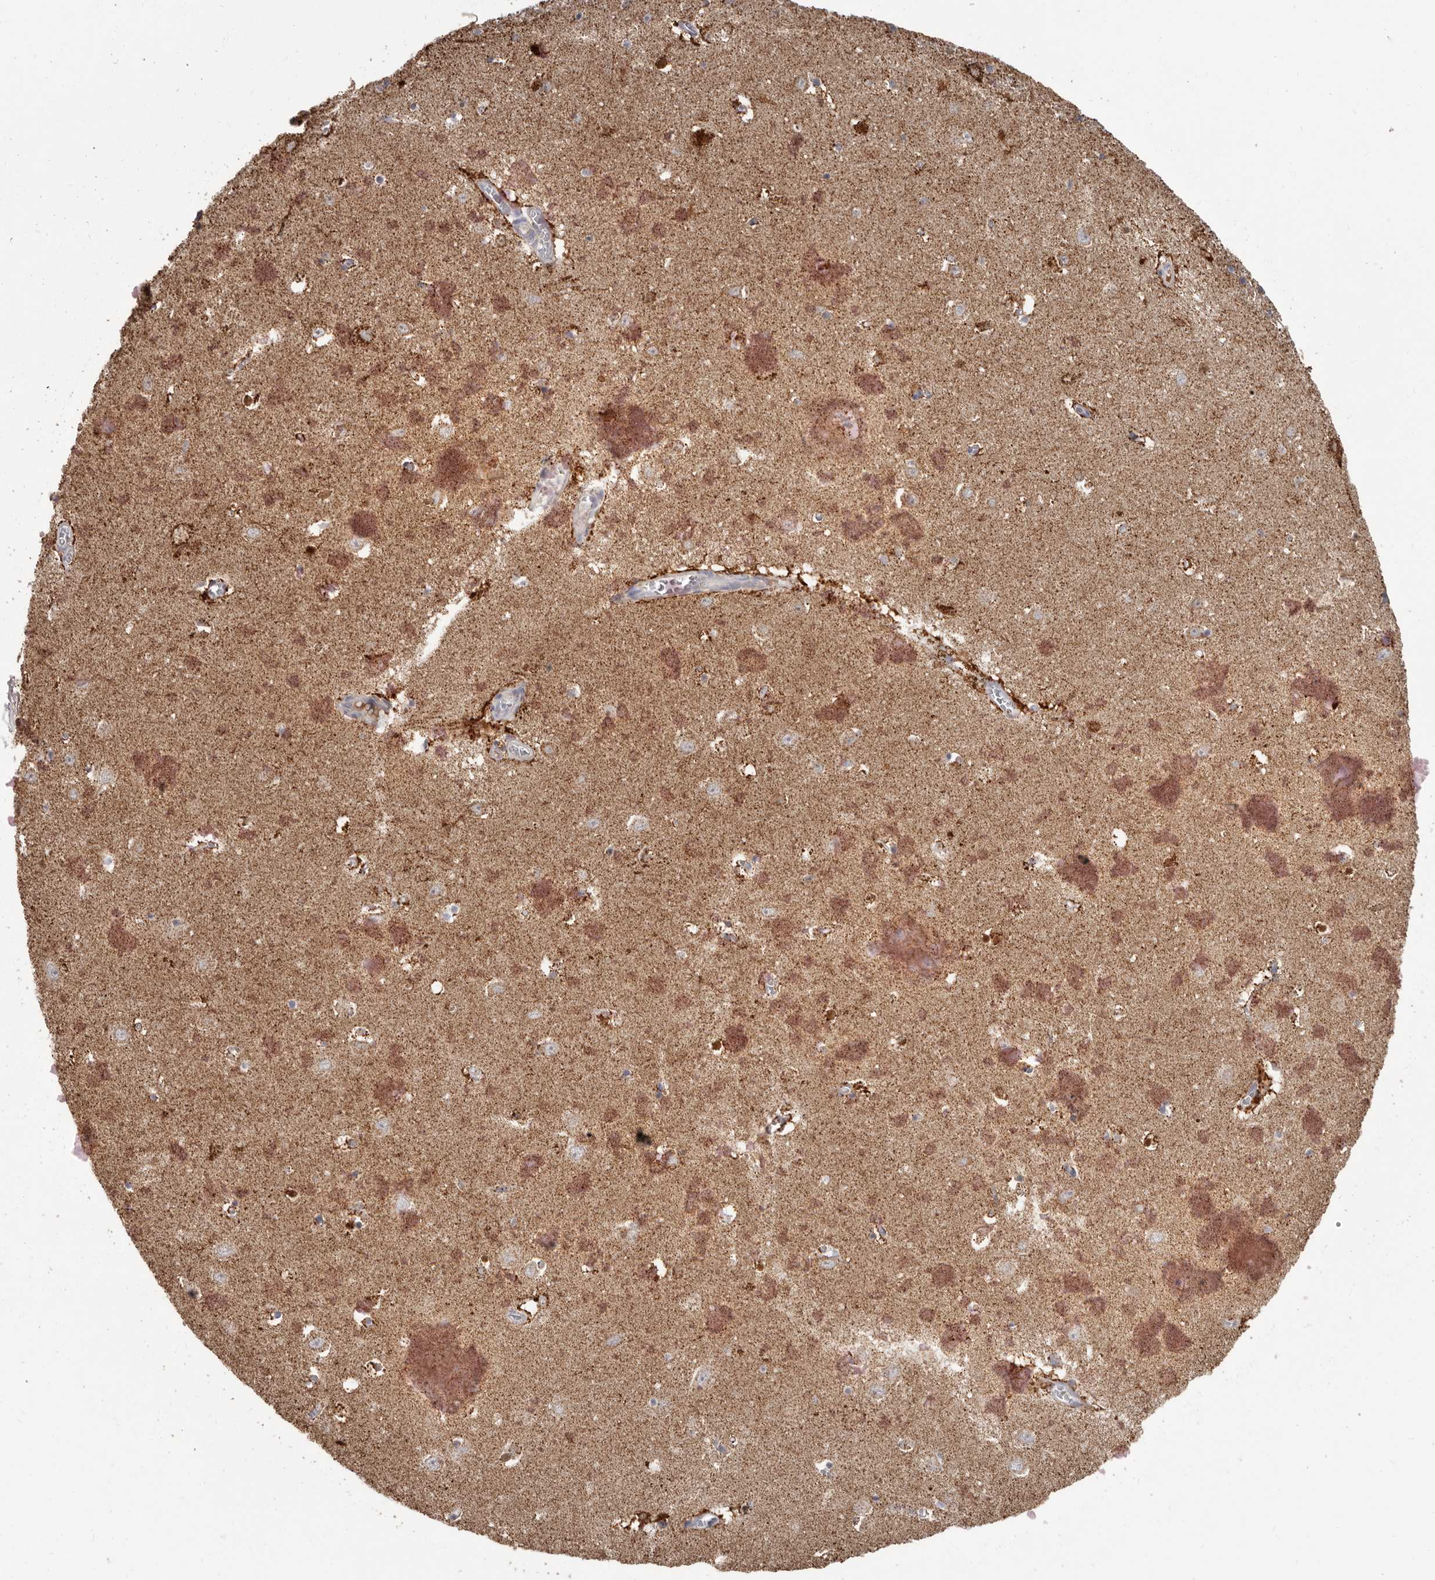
{"staining": {"intensity": "weak", "quantity": "<25%", "location": "cytoplasmic/membranous"}, "tissue": "hippocampus", "cell_type": "Glial cells", "image_type": "normal", "snomed": [{"axis": "morphology", "description": "Normal tissue, NOS"}, {"axis": "topography", "description": "Hippocampus"}], "caption": "DAB immunohistochemical staining of unremarkable human hippocampus shows no significant positivity in glial cells. The staining was performed using DAB to visualize the protein expression in brown, while the nuclei were stained in blue with hematoxylin (Magnification: 20x).", "gene": "ALDH5A1", "patient": {"sex": "female", "age": 64}}